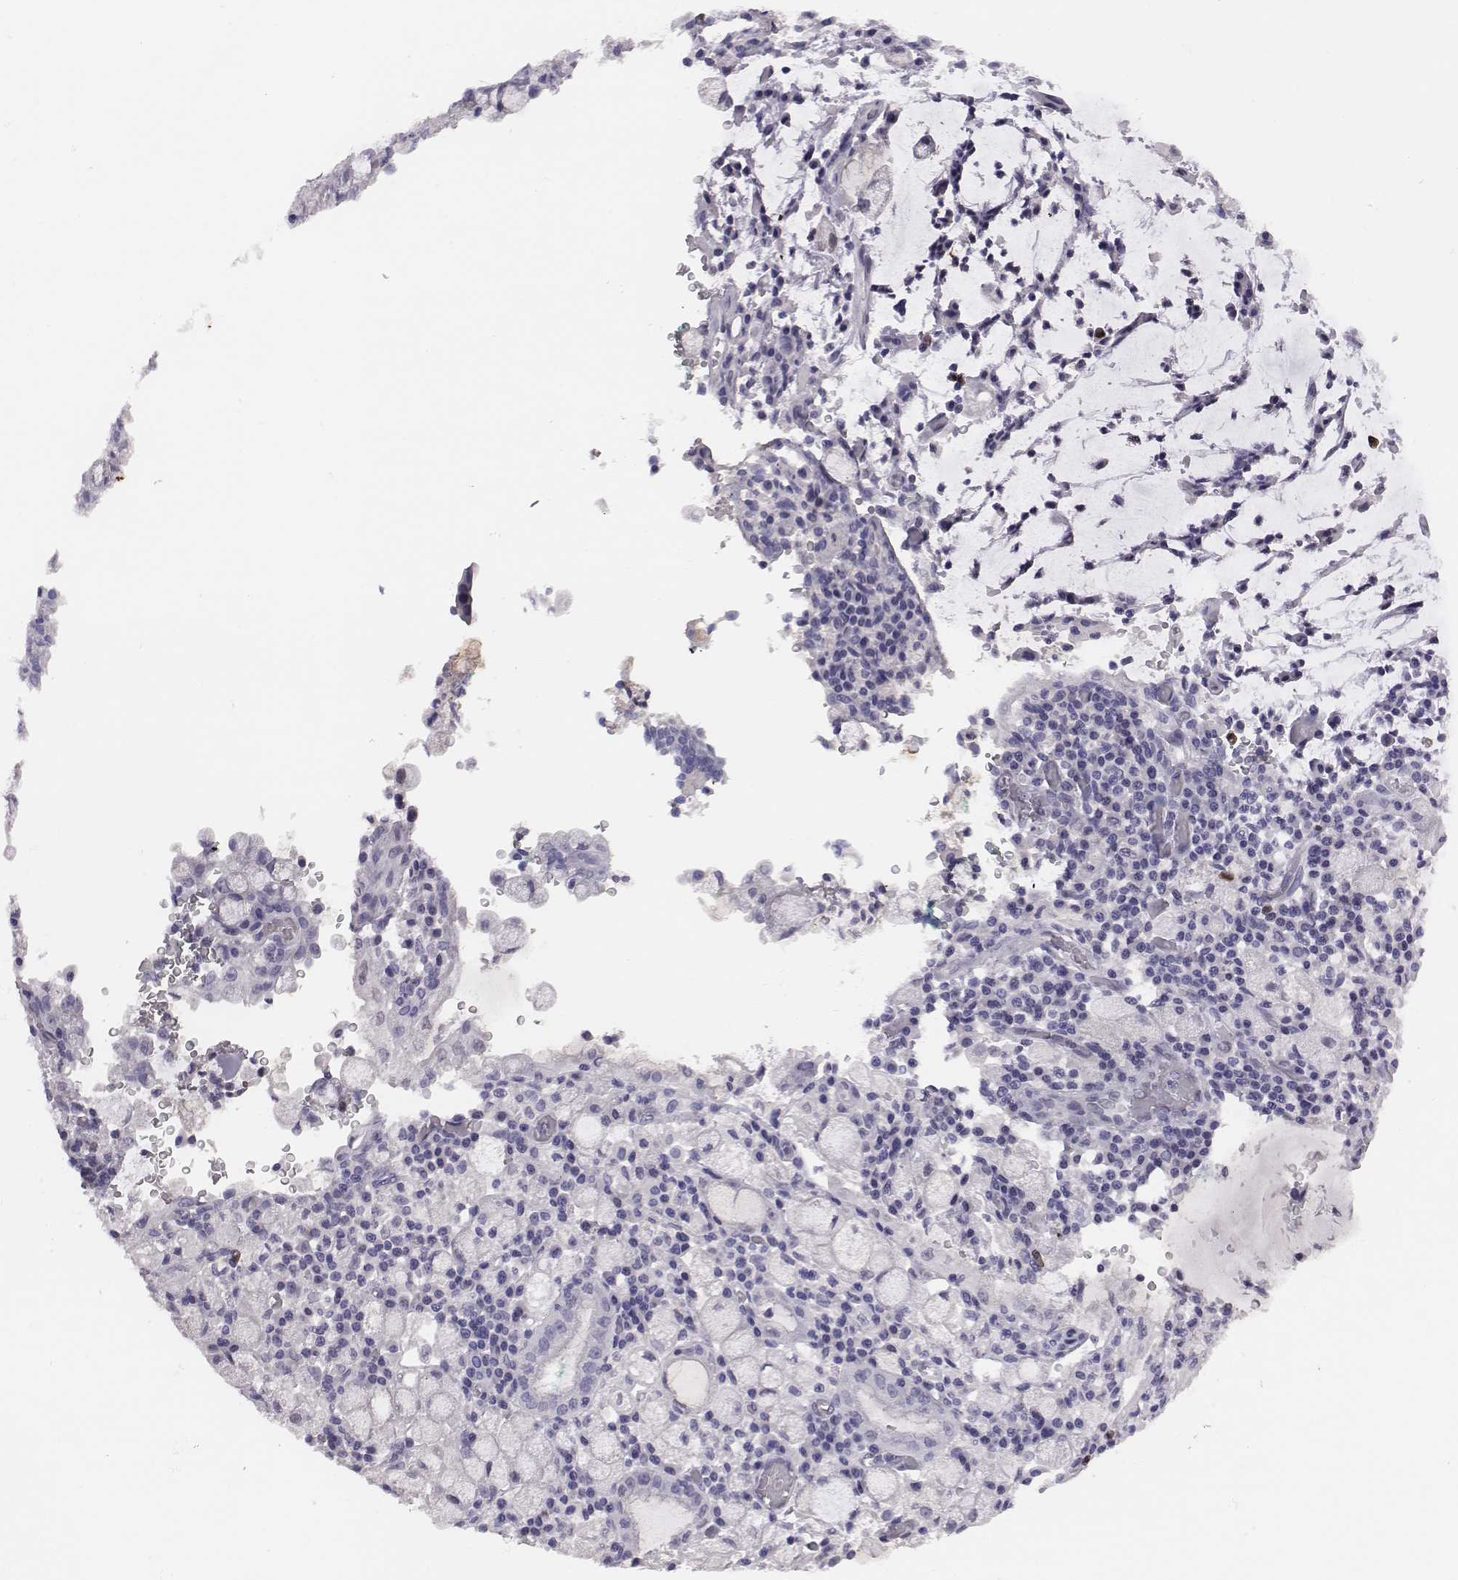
{"staining": {"intensity": "negative", "quantity": "none", "location": "none"}, "tissue": "stomach cancer", "cell_type": "Tumor cells", "image_type": "cancer", "snomed": [{"axis": "morphology", "description": "Adenocarcinoma, NOS"}, {"axis": "topography", "description": "Stomach"}], "caption": "Tumor cells show no significant staining in stomach cancer (adenocarcinoma). (DAB (3,3'-diaminobenzidine) IHC with hematoxylin counter stain).", "gene": "ACOD1", "patient": {"sex": "male", "age": 58}}